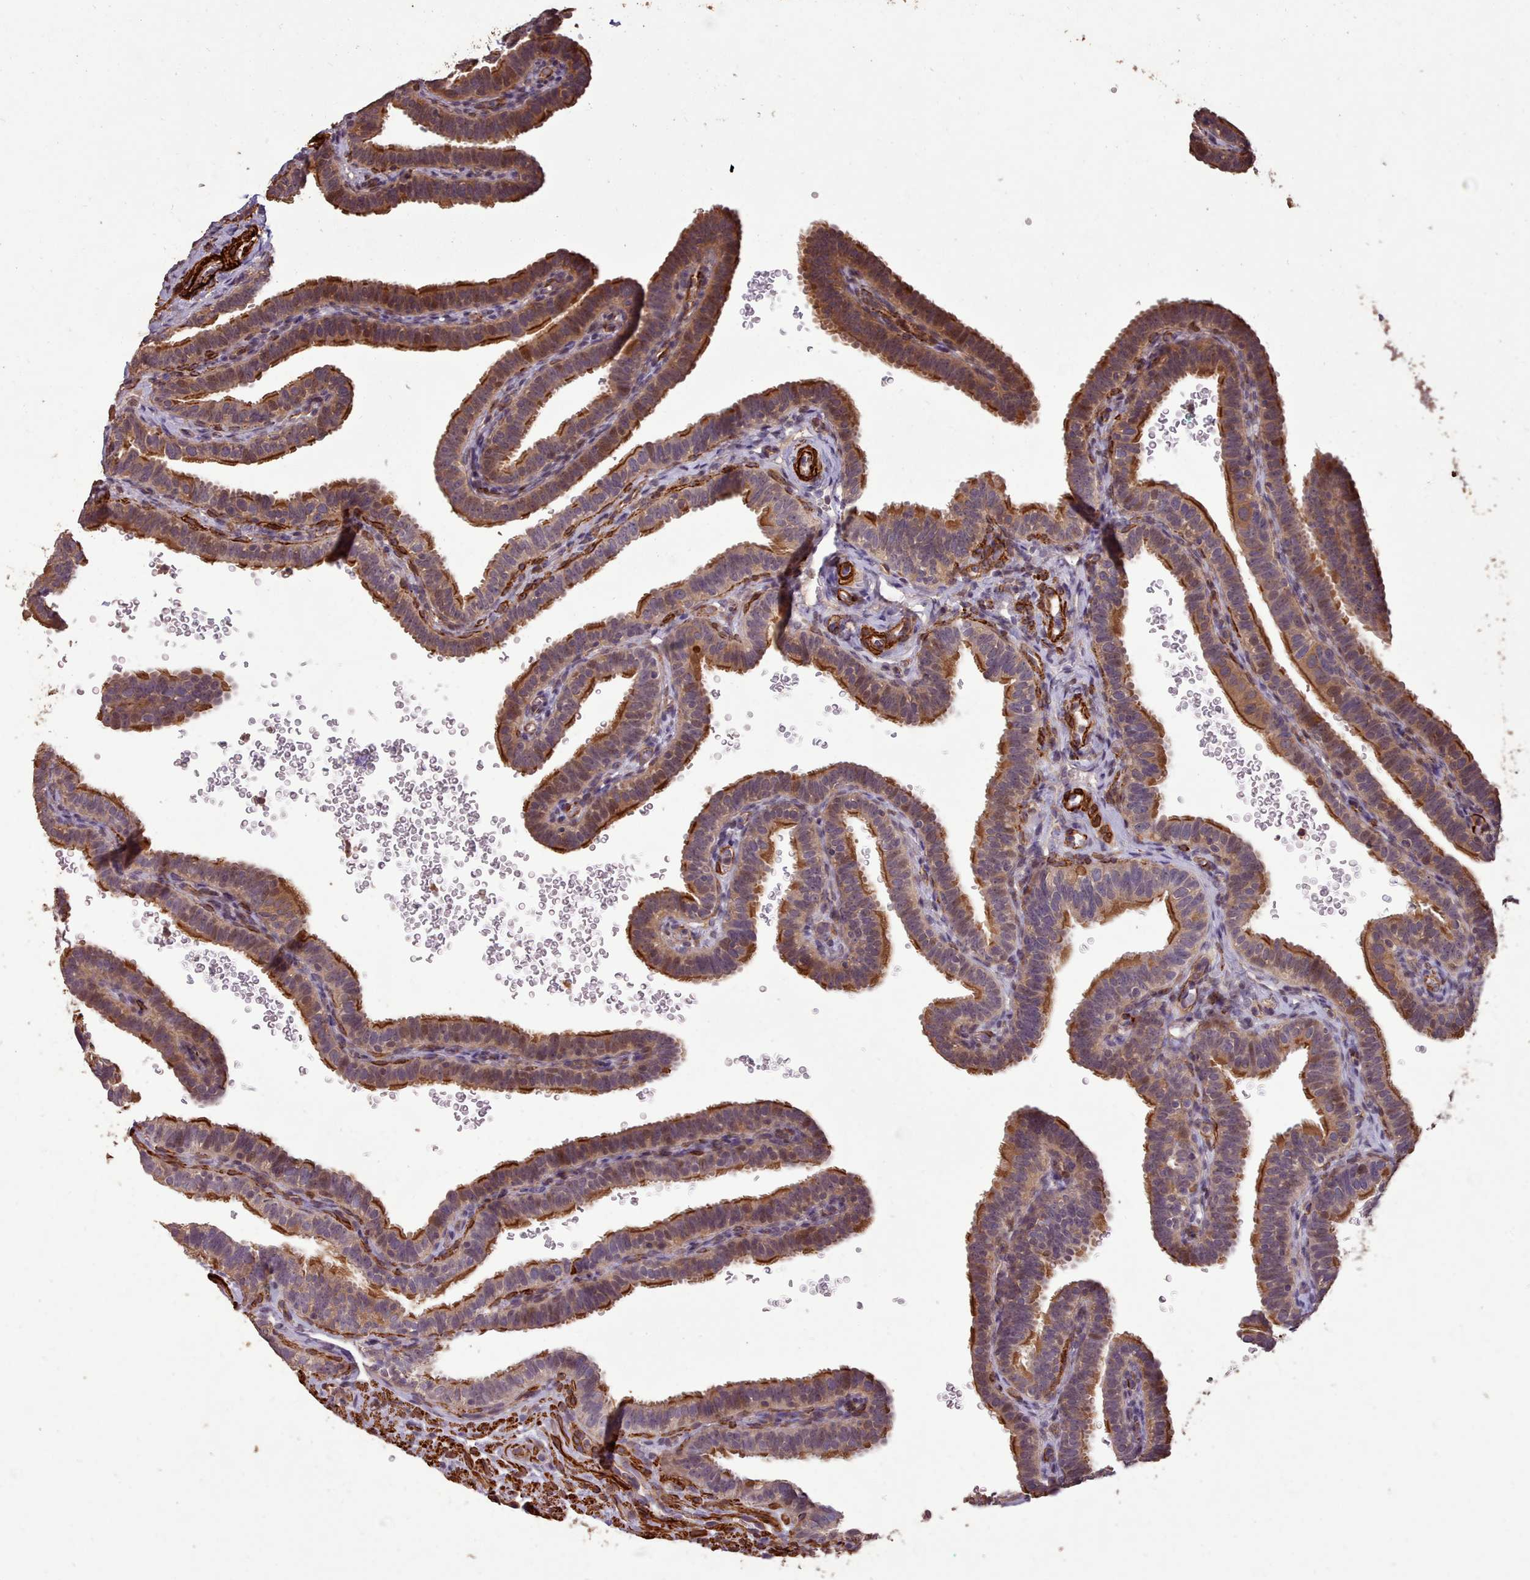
{"staining": {"intensity": "moderate", "quantity": ">75%", "location": "cytoplasmic/membranous"}, "tissue": "fallopian tube", "cell_type": "Glandular cells", "image_type": "normal", "snomed": [{"axis": "morphology", "description": "Normal tissue, NOS"}, {"axis": "topography", "description": "Fallopian tube"}], "caption": "Immunohistochemistry (IHC) staining of unremarkable fallopian tube, which displays medium levels of moderate cytoplasmic/membranous staining in about >75% of glandular cells indicating moderate cytoplasmic/membranous protein positivity. The staining was performed using DAB (brown) for protein detection and nuclei were counterstained in hematoxylin (blue).", "gene": "NLRC4", "patient": {"sex": "female", "age": 41}}